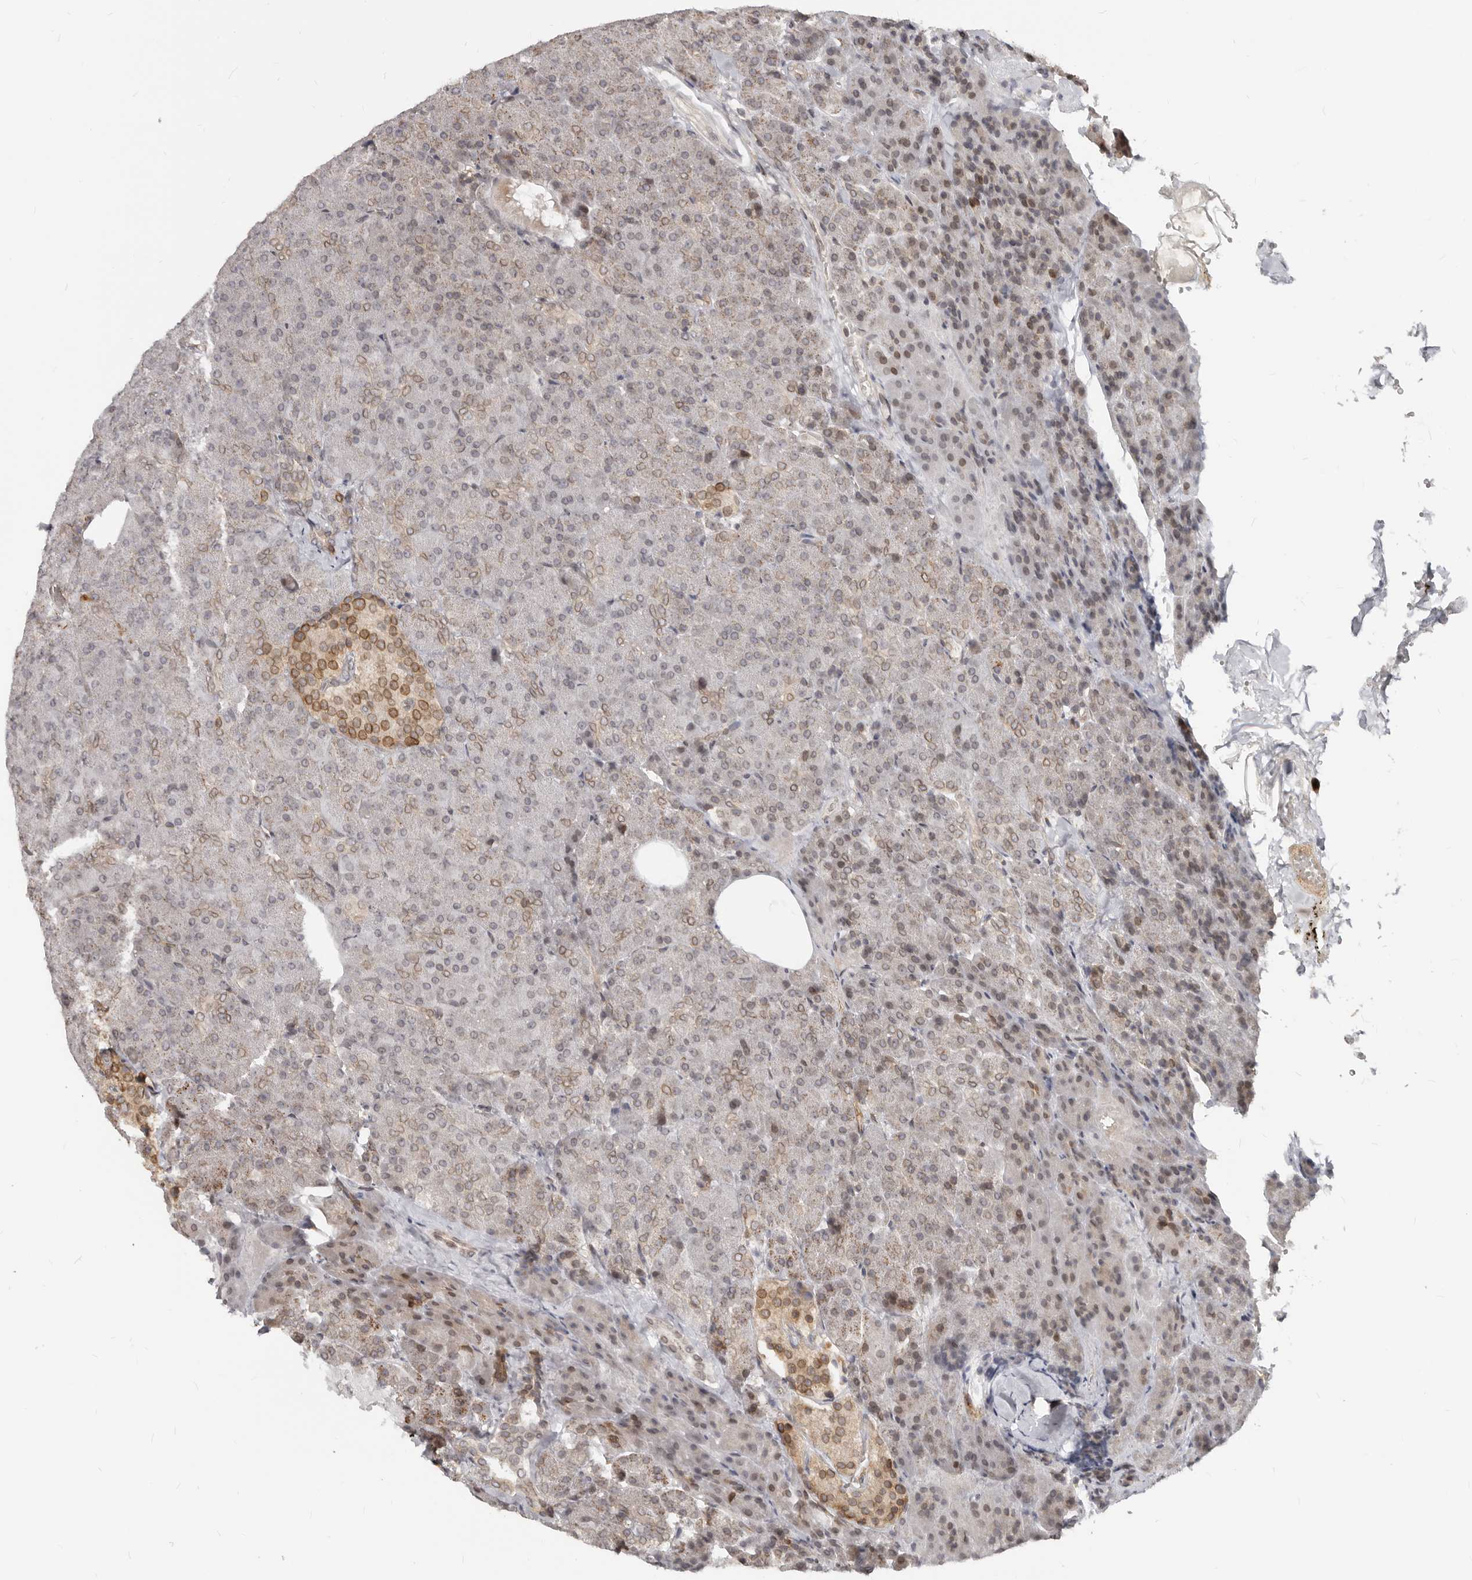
{"staining": {"intensity": "weak", "quantity": "<25%", "location": "cytoplasmic/membranous,nuclear"}, "tissue": "pancreas", "cell_type": "Exocrine glandular cells", "image_type": "normal", "snomed": [{"axis": "morphology", "description": "Normal tissue, NOS"}, {"axis": "morphology", "description": "Carcinoid, malignant, NOS"}, {"axis": "topography", "description": "Pancreas"}], "caption": "Pancreas stained for a protein using IHC displays no positivity exocrine glandular cells.", "gene": "NUP153", "patient": {"sex": "female", "age": 35}}